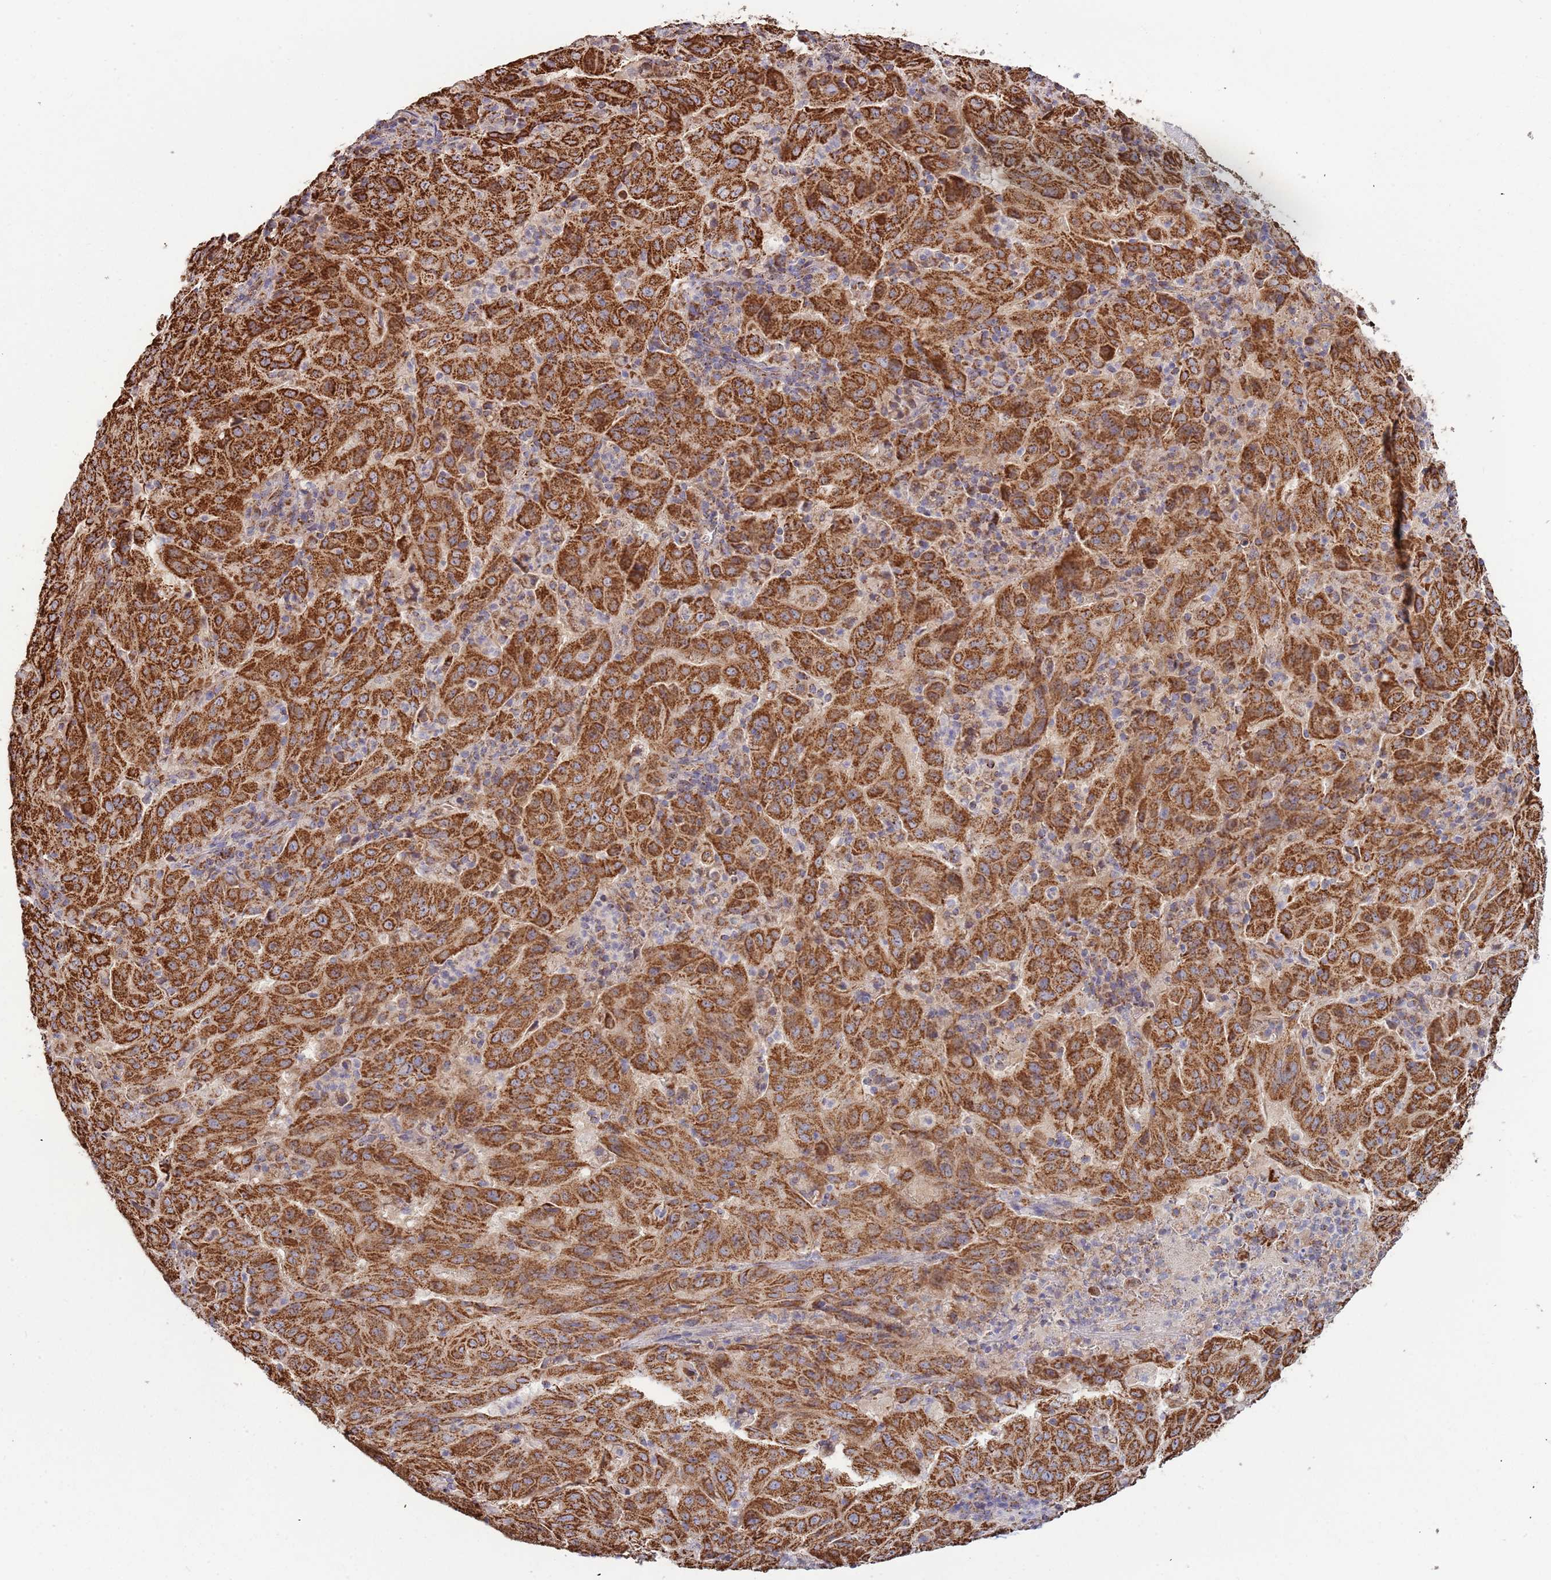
{"staining": {"intensity": "strong", "quantity": ">75%", "location": "cytoplasmic/membranous"}, "tissue": "pancreatic cancer", "cell_type": "Tumor cells", "image_type": "cancer", "snomed": [{"axis": "morphology", "description": "Adenocarcinoma, NOS"}, {"axis": "topography", "description": "Pancreas"}], "caption": "IHC staining of pancreatic adenocarcinoma, which demonstrates high levels of strong cytoplasmic/membranous expression in approximately >75% of tumor cells indicating strong cytoplasmic/membranous protein expression. The staining was performed using DAB (3,3'-diaminobenzidine) (brown) for protein detection and nuclei were counterstained in hematoxylin (blue).", "gene": "VPS16", "patient": {"sex": "male", "age": 63}}